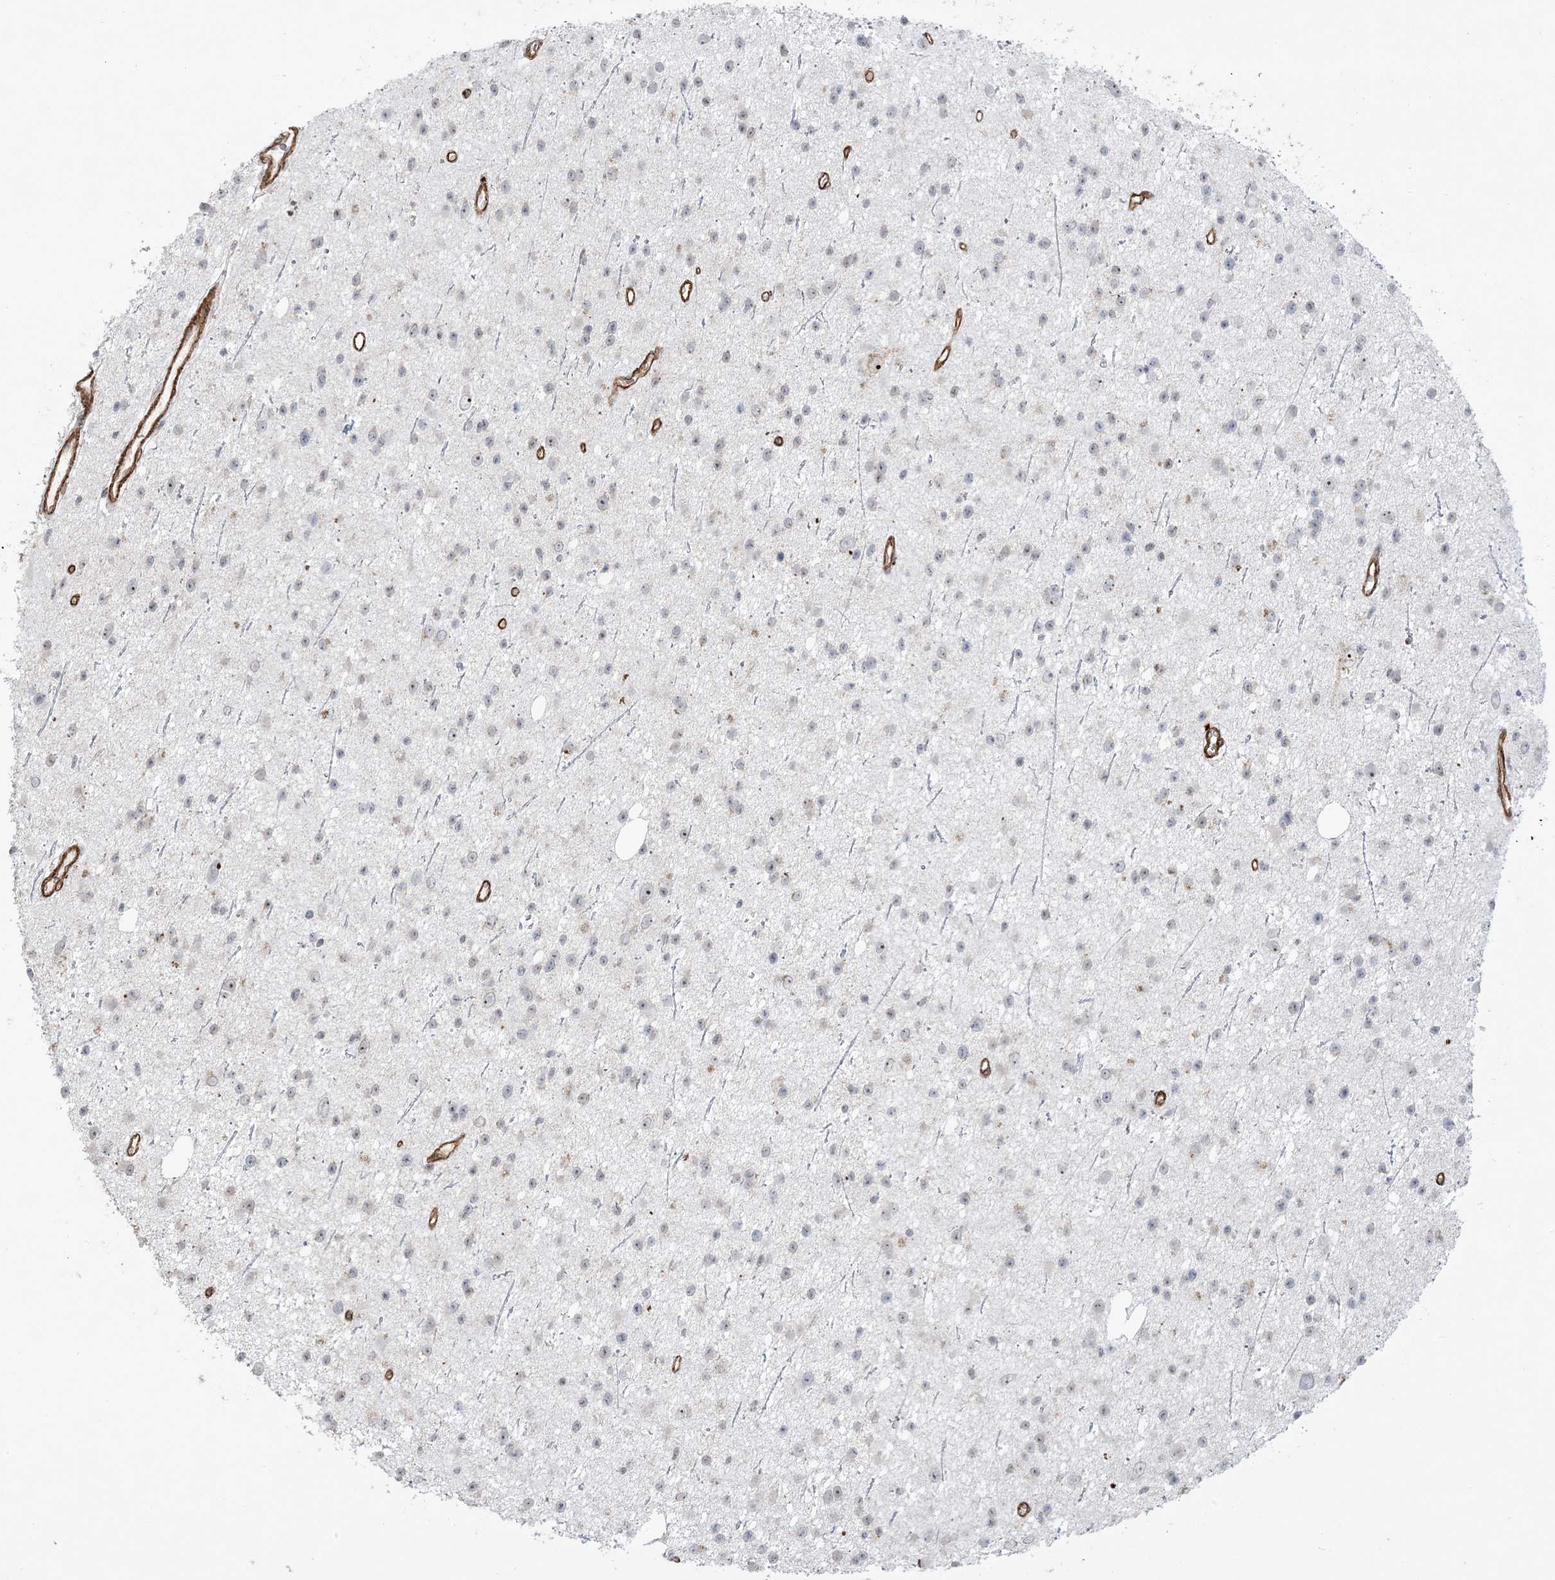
{"staining": {"intensity": "negative", "quantity": "none", "location": "none"}, "tissue": "glioma", "cell_type": "Tumor cells", "image_type": "cancer", "snomed": [{"axis": "morphology", "description": "Glioma, malignant, Low grade"}, {"axis": "topography", "description": "Cerebral cortex"}], "caption": "This is an immunohistochemistry (IHC) histopathology image of glioma. There is no expression in tumor cells.", "gene": "AGA", "patient": {"sex": "female", "age": 39}}